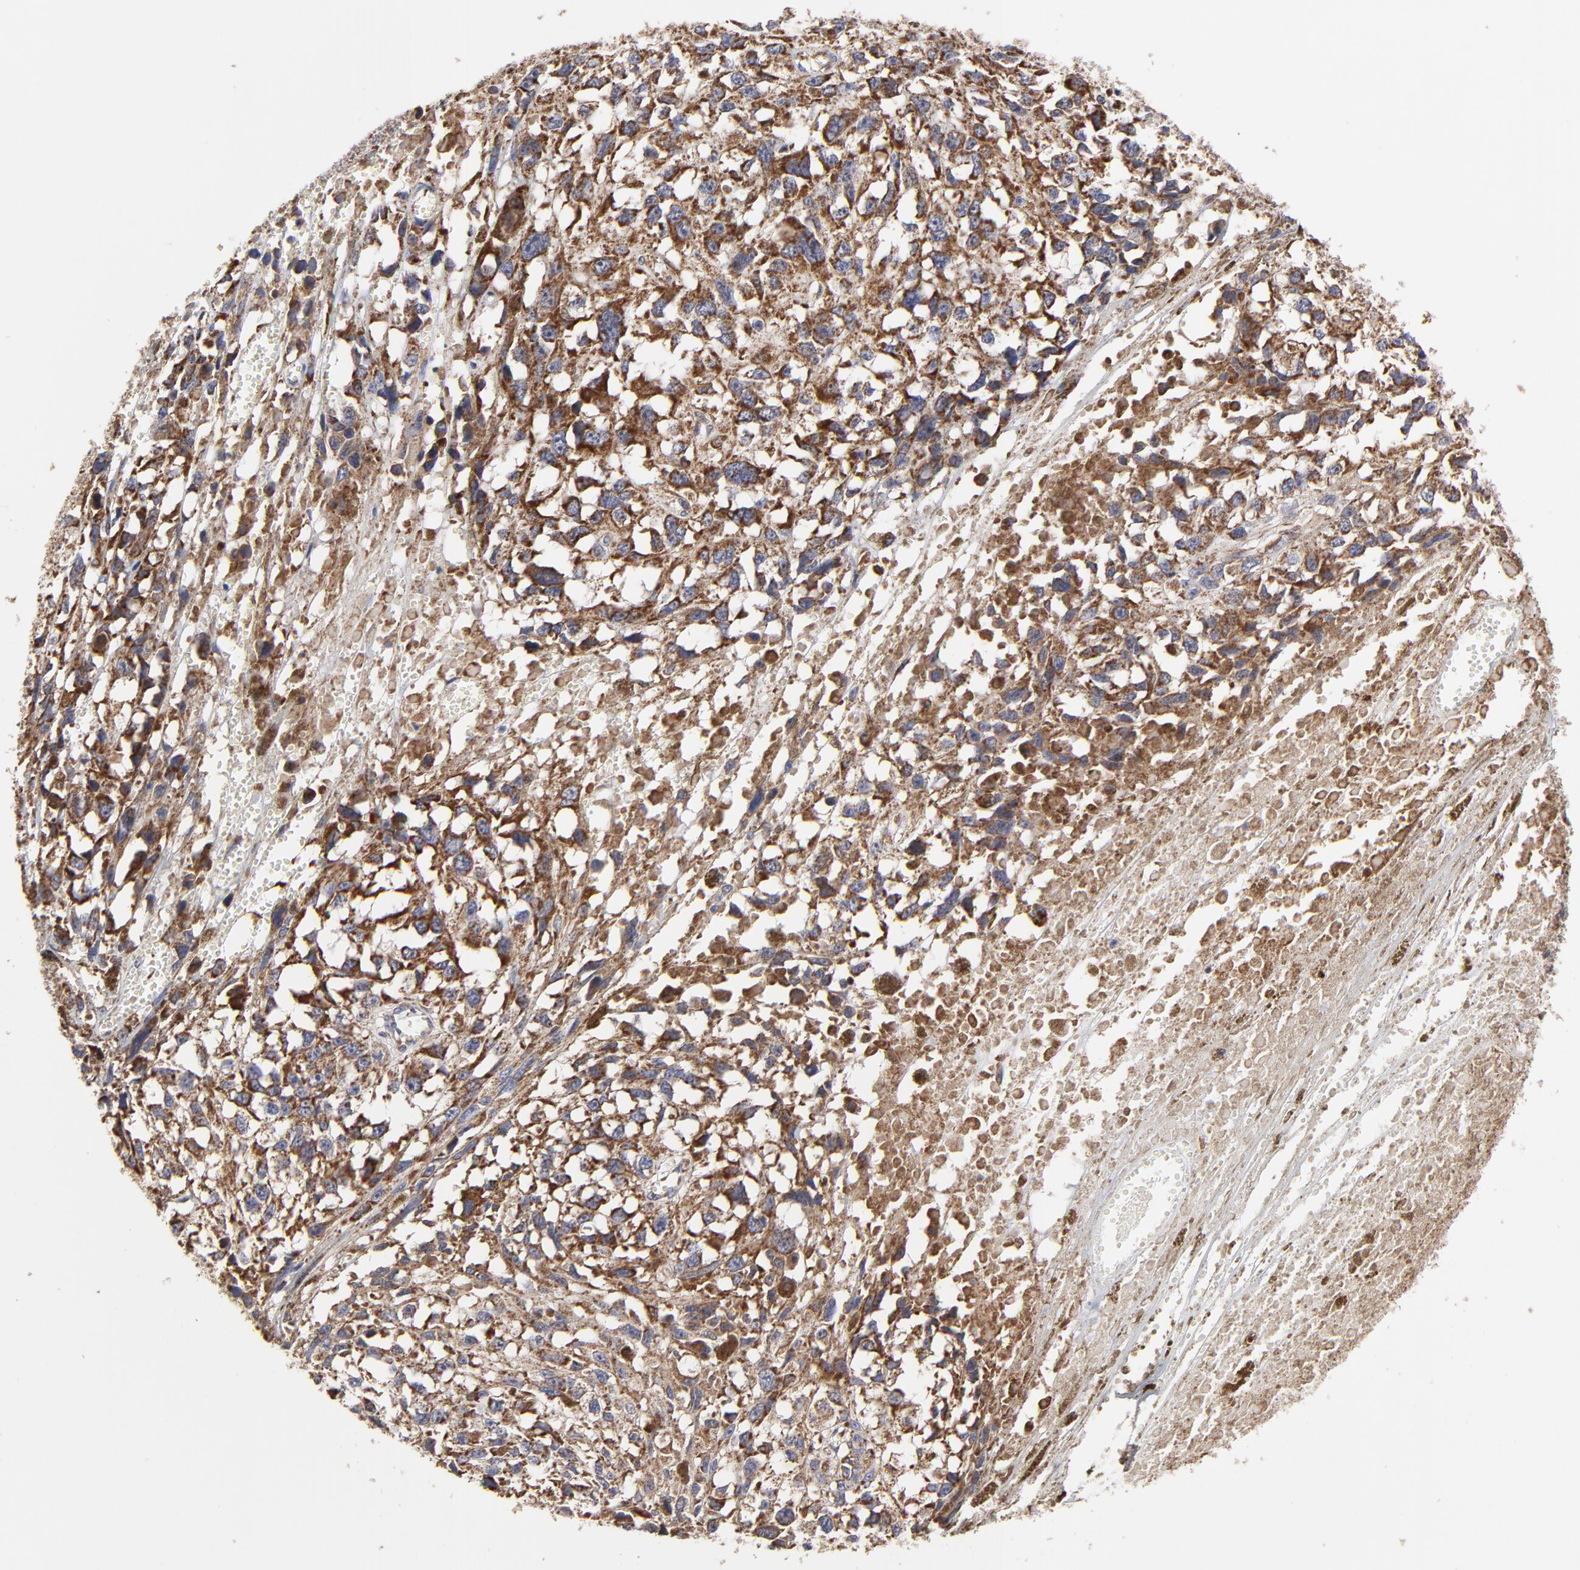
{"staining": {"intensity": "weak", "quantity": ">75%", "location": "cytoplasmic/membranous"}, "tissue": "melanoma", "cell_type": "Tumor cells", "image_type": "cancer", "snomed": [{"axis": "morphology", "description": "Malignant melanoma, Metastatic site"}, {"axis": "topography", "description": "Lymph node"}], "caption": "This photomicrograph displays melanoma stained with immunohistochemistry to label a protein in brown. The cytoplasmic/membranous of tumor cells show weak positivity for the protein. Nuclei are counter-stained blue.", "gene": "ZNF550", "patient": {"sex": "male", "age": 59}}